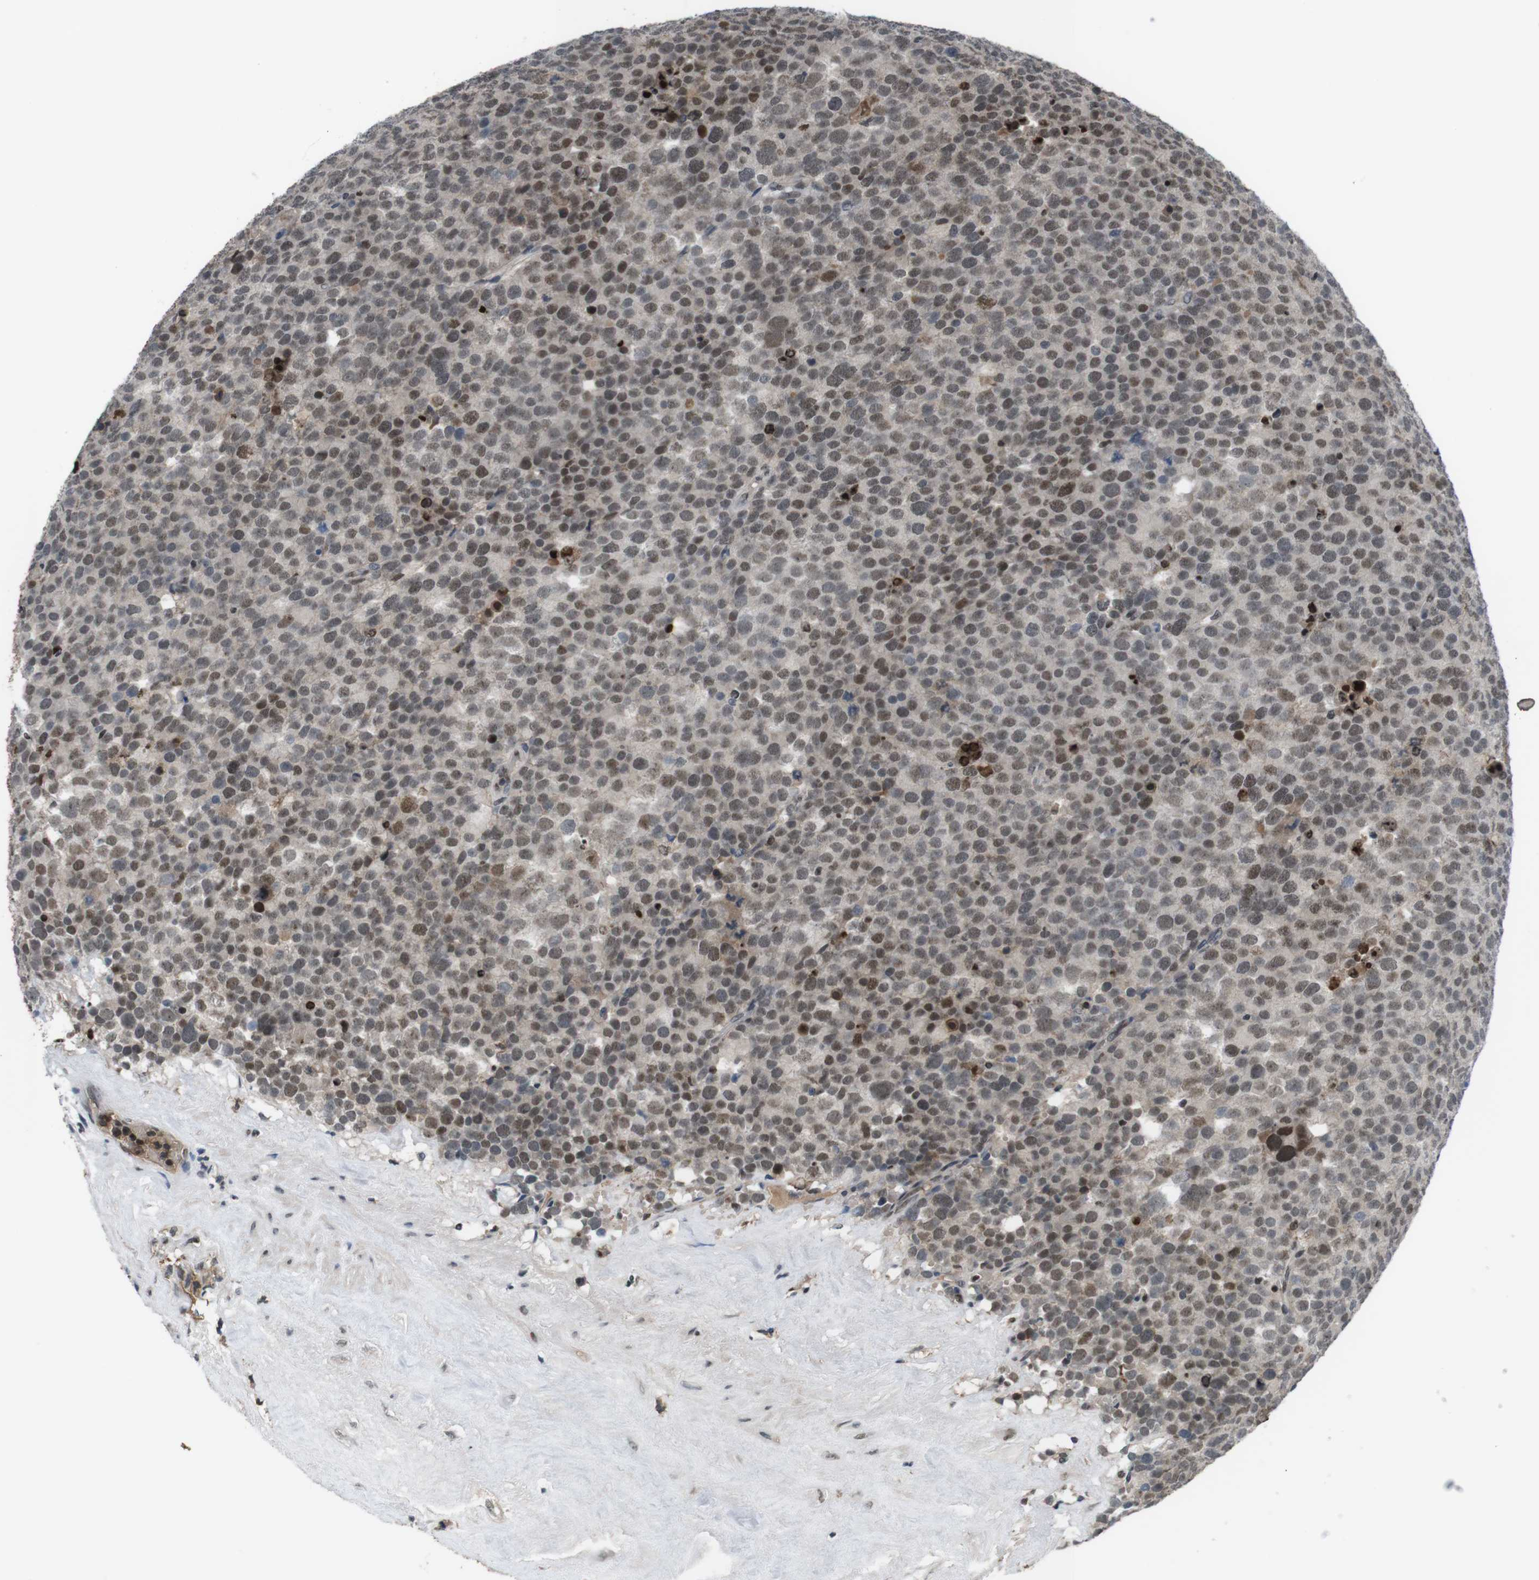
{"staining": {"intensity": "weak", "quantity": ">75%", "location": "nuclear"}, "tissue": "testis cancer", "cell_type": "Tumor cells", "image_type": "cancer", "snomed": [{"axis": "morphology", "description": "Seminoma, NOS"}, {"axis": "topography", "description": "Testis"}], "caption": "Testis seminoma stained for a protein (brown) exhibits weak nuclear positive positivity in about >75% of tumor cells.", "gene": "SUB1", "patient": {"sex": "male", "age": 71}}